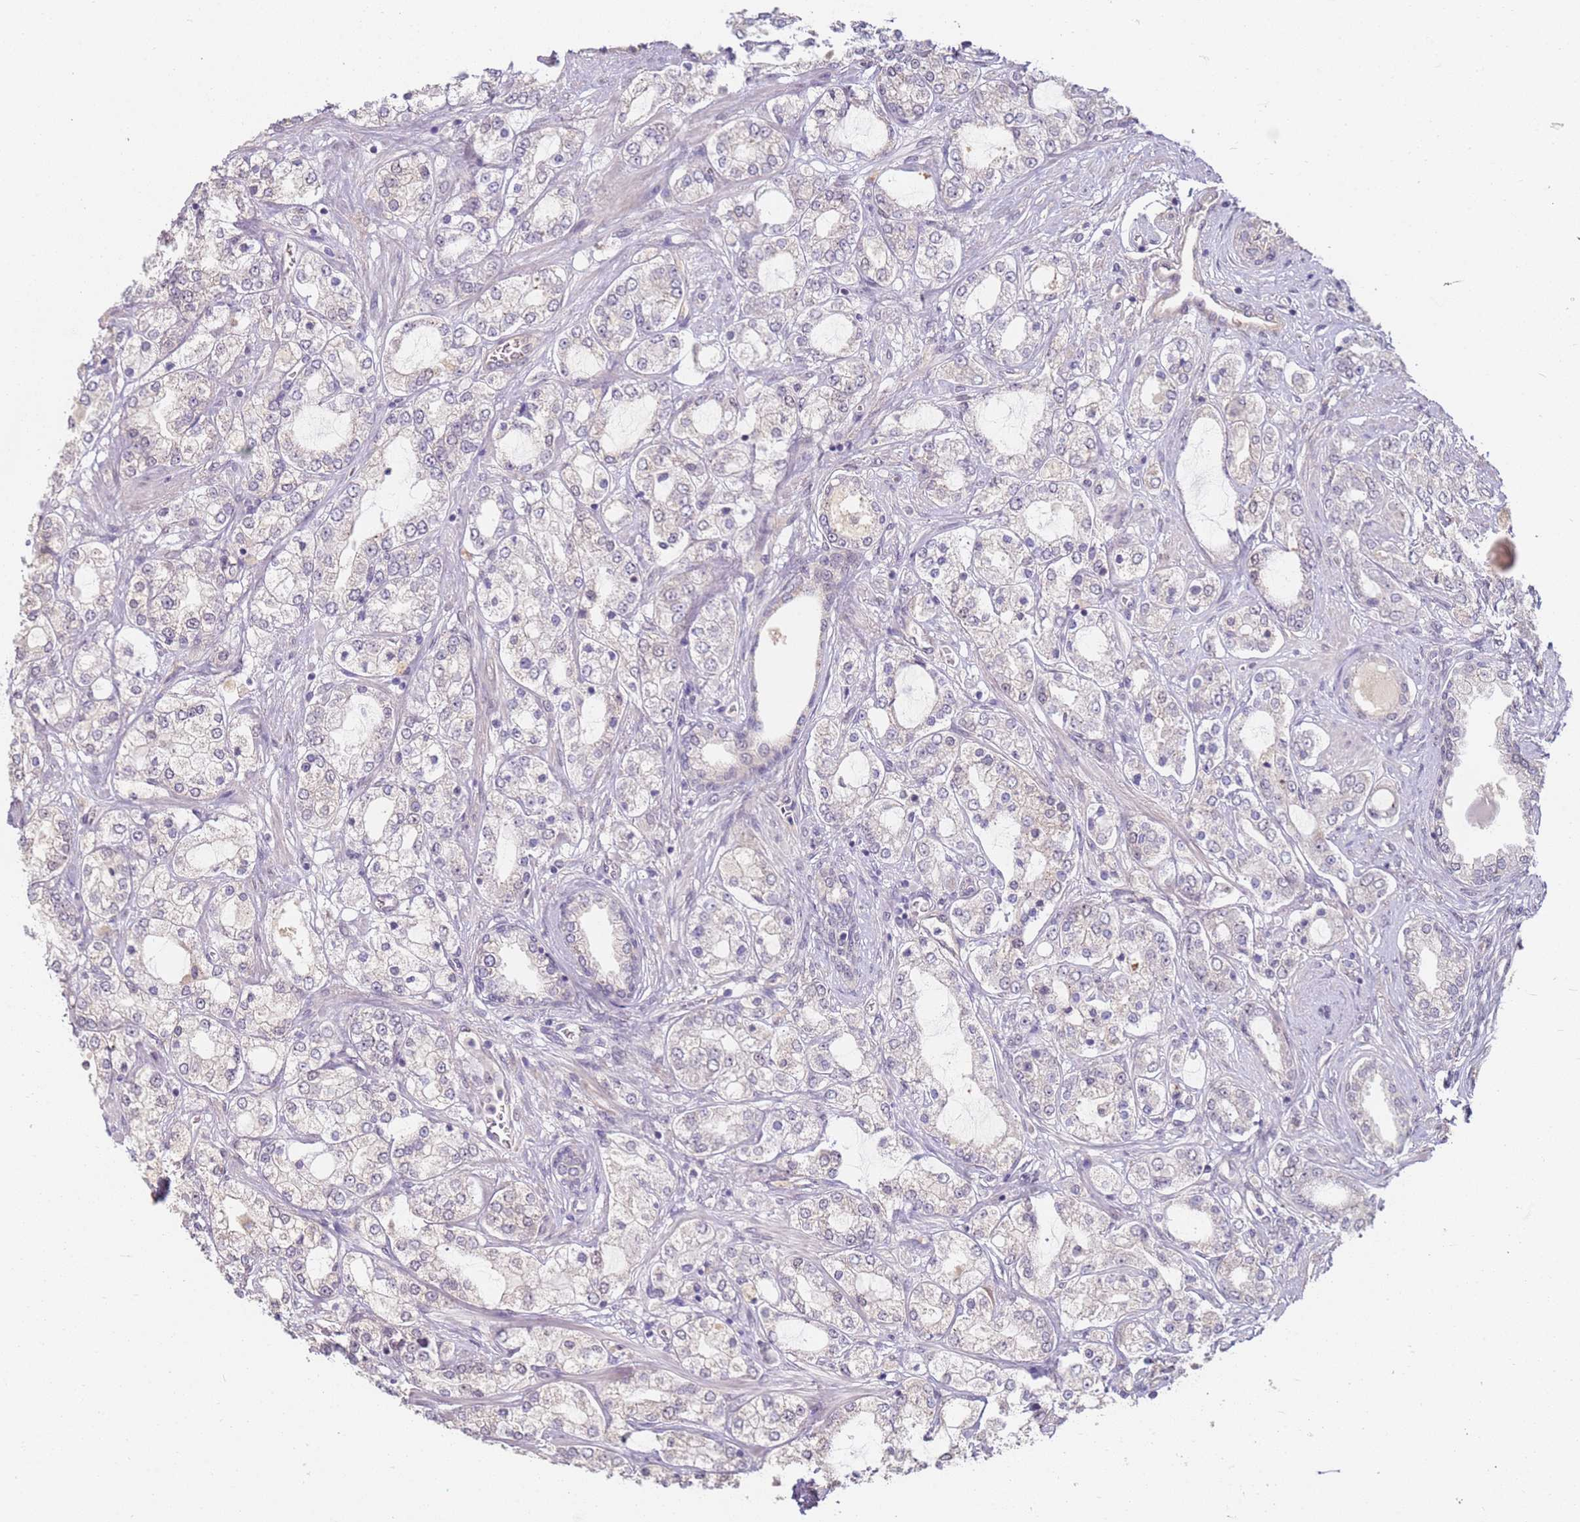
{"staining": {"intensity": "negative", "quantity": "none", "location": "none"}, "tissue": "prostate cancer", "cell_type": "Tumor cells", "image_type": "cancer", "snomed": [{"axis": "morphology", "description": "Adenocarcinoma, High grade"}, {"axis": "topography", "description": "Prostate"}], "caption": "Immunohistochemistry (IHC) micrograph of neoplastic tissue: prostate cancer stained with DAB (3,3'-diaminobenzidine) demonstrates no significant protein expression in tumor cells. The staining was performed using DAB to visualize the protein expression in brown, while the nuclei were stained in blue with hematoxylin (Magnification: 20x).", "gene": "WDR93", "patient": {"sex": "male", "age": 64}}